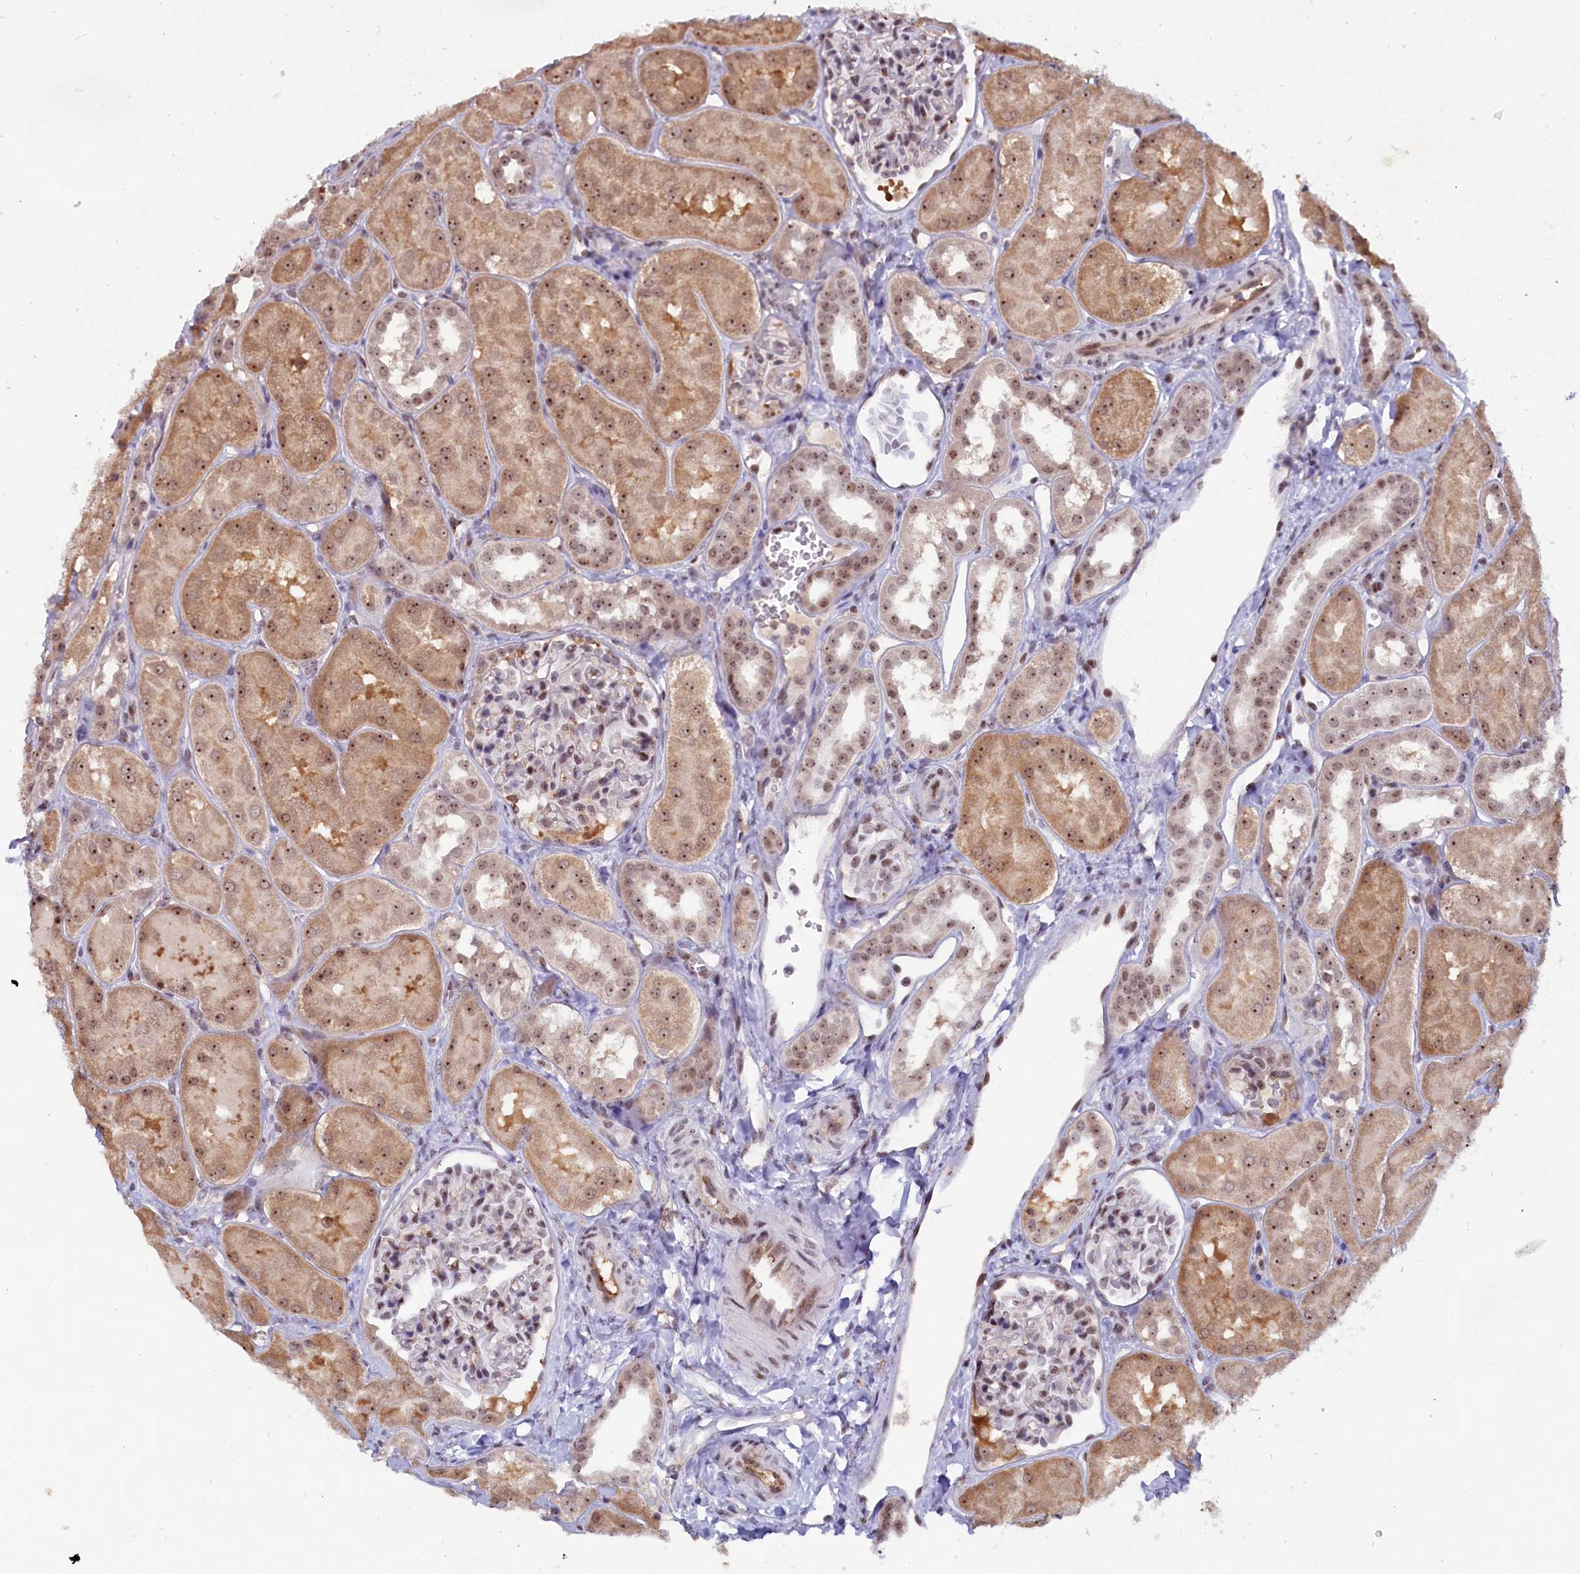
{"staining": {"intensity": "moderate", "quantity": "25%-75%", "location": "nuclear"}, "tissue": "kidney", "cell_type": "Cells in glomeruli", "image_type": "normal", "snomed": [{"axis": "morphology", "description": "Normal tissue, NOS"}, {"axis": "topography", "description": "Kidney"}, {"axis": "topography", "description": "Urinary bladder"}], "caption": "Protein expression analysis of normal human kidney reveals moderate nuclear staining in about 25%-75% of cells in glomeruli.", "gene": "C1D", "patient": {"sex": "male", "age": 16}}